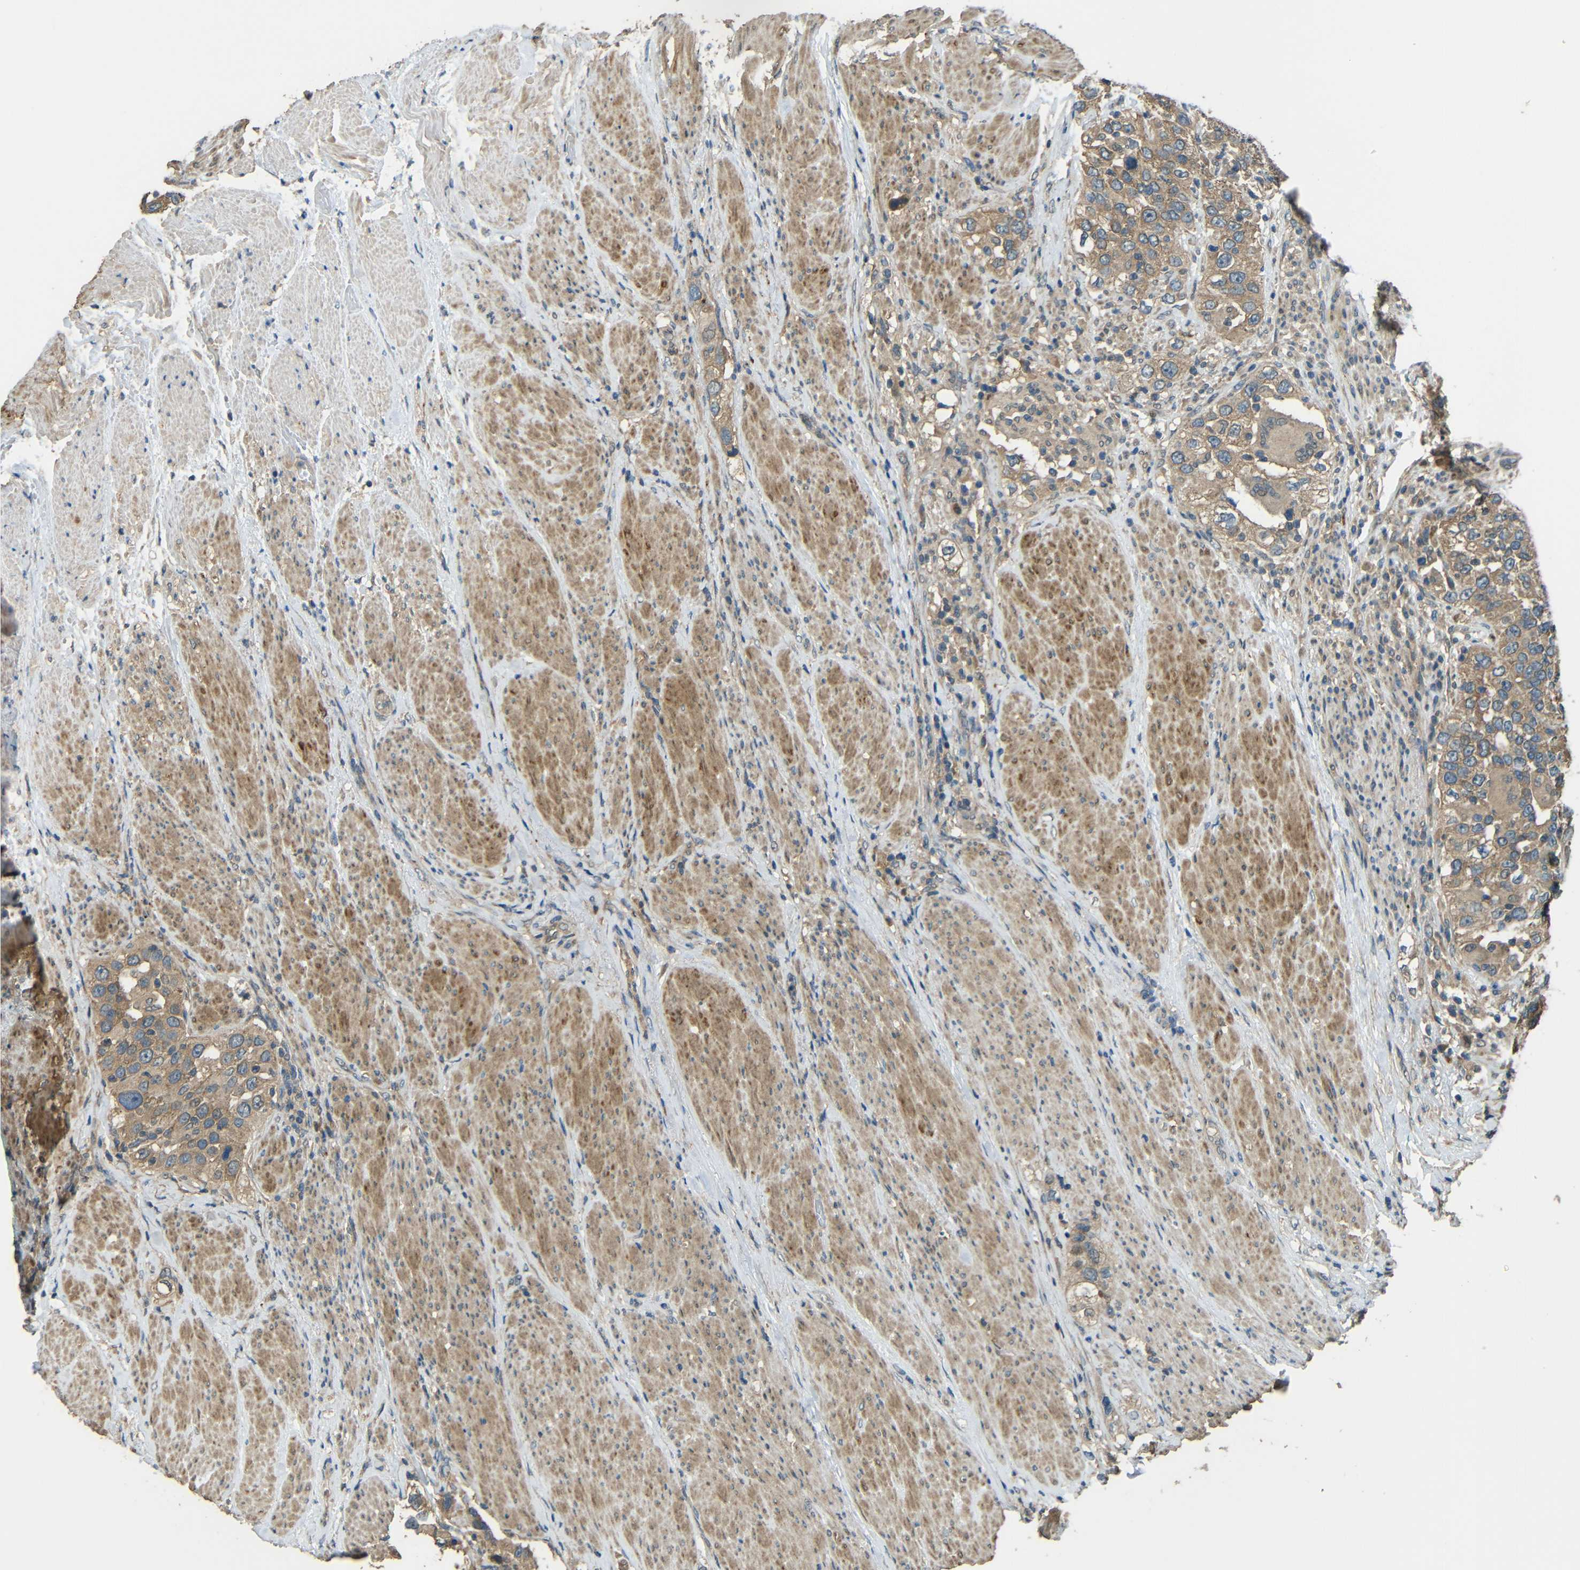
{"staining": {"intensity": "moderate", "quantity": ">75%", "location": "cytoplasmic/membranous"}, "tissue": "urothelial cancer", "cell_type": "Tumor cells", "image_type": "cancer", "snomed": [{"axis": "morphology", "description": "Urothelial carcinoma, High grade"}, {"axis": "topography", "description": "Urinary bladder"}], "caption": "IHC (DAB (3,3'-diaminobenzidine)) staining of human urothelial cancer demonstrates moderate cytoplasmic/membranous protein staining in approximately >75% of tumor cells.", "gene": "ACACA", "patient": {"sex": "female", "age": 80}}